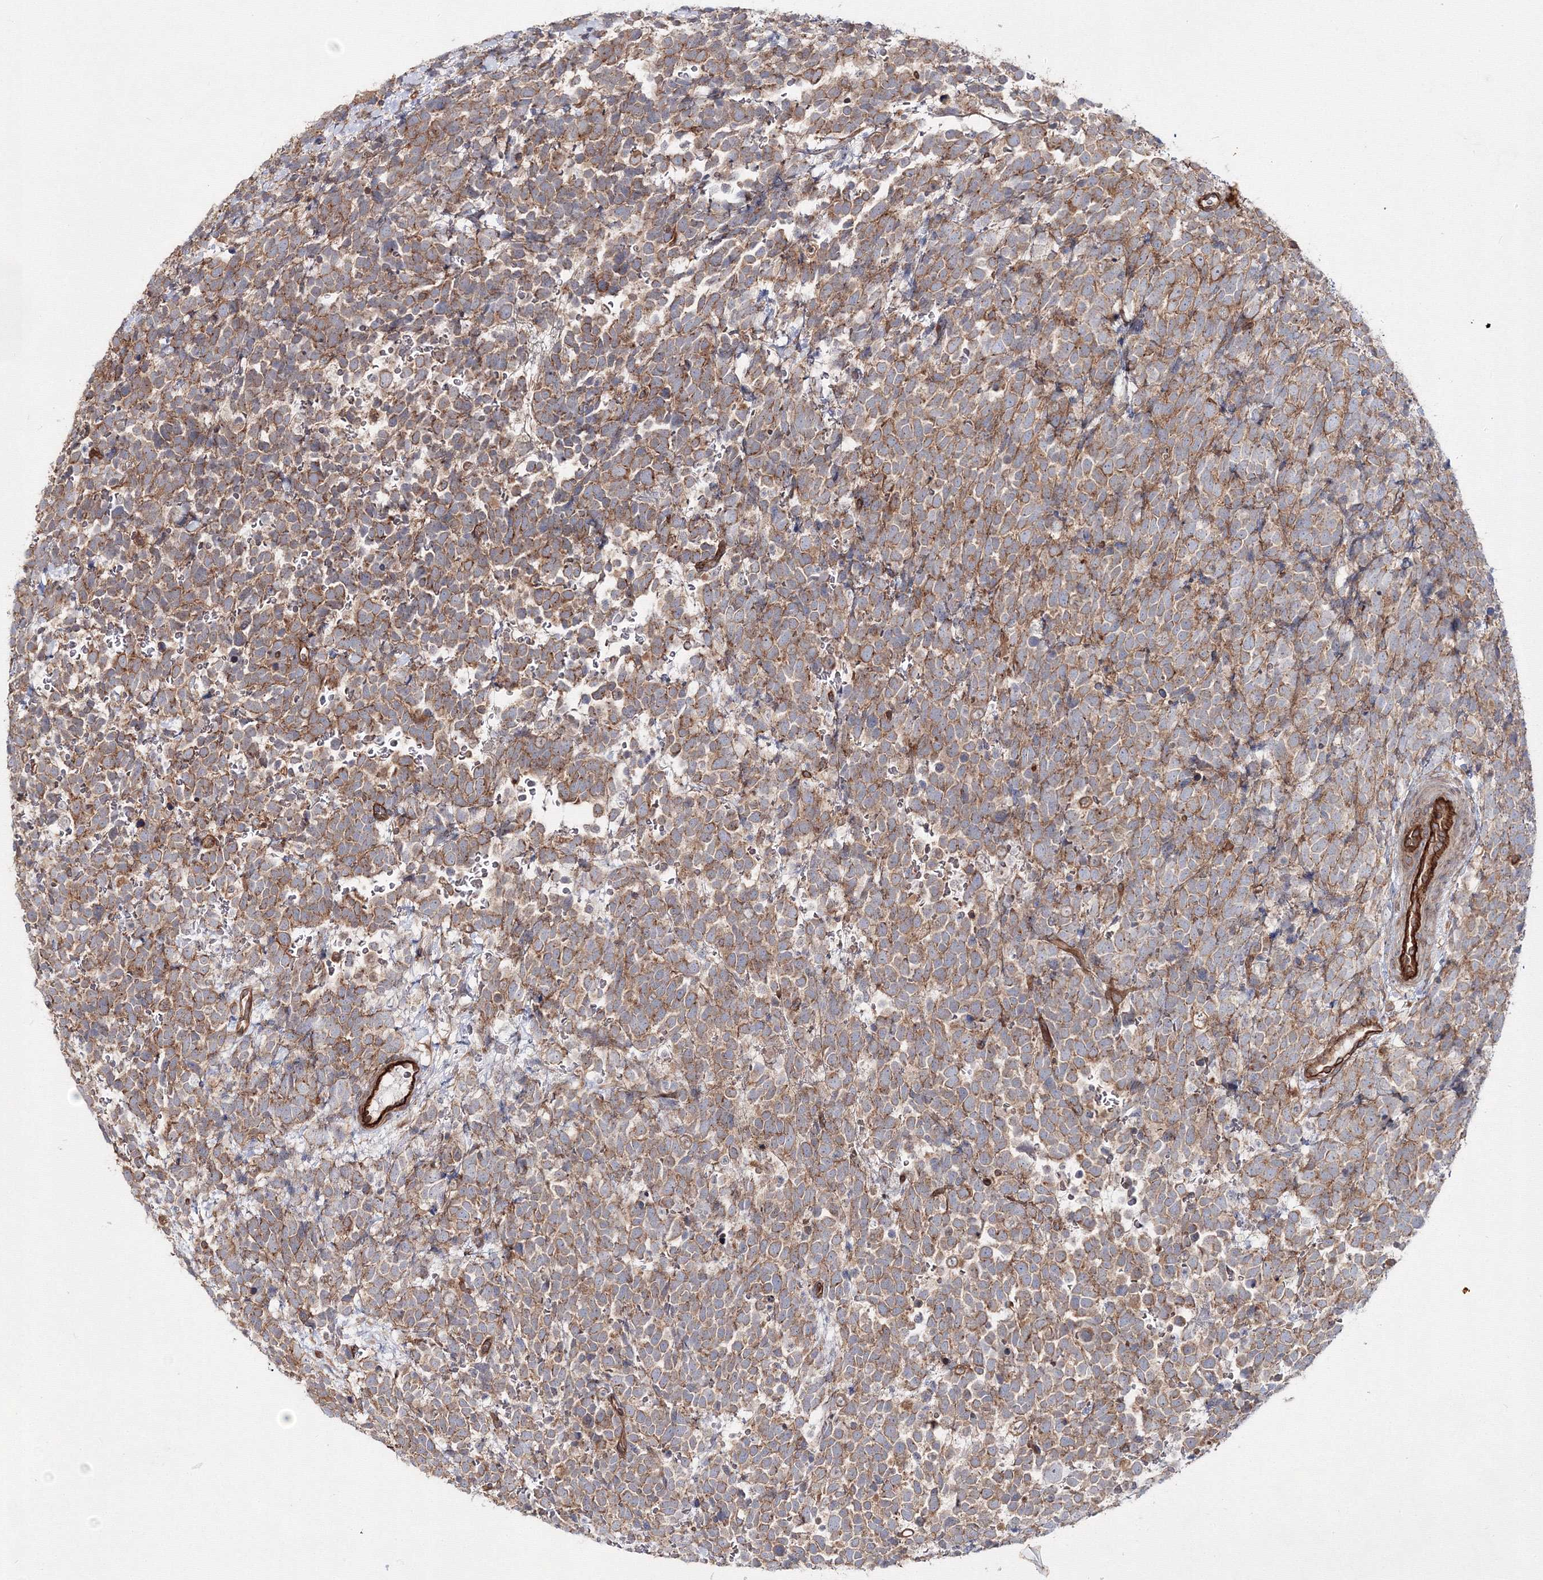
{"staining": {"intensity": "moderate", "quantity": ">75%", "location": "cytoplasmic/membranous"}, "tissue": "urothelial cancer", "cell_type": "Tumor cells", "image_type": "cancer", "snomed": [{"axis": "morphology", "description": "Urothelial carcinoma, High grade"}, {"axis": "topography", "description": "Urinary bladder"}], "caption": "Urothelial cancer stained for a protein shows moderate cytoplasmic/membranous positivity in tumor cells.", "gene": "EXOC6", "patient": {"sex": "female", "age": 82}}